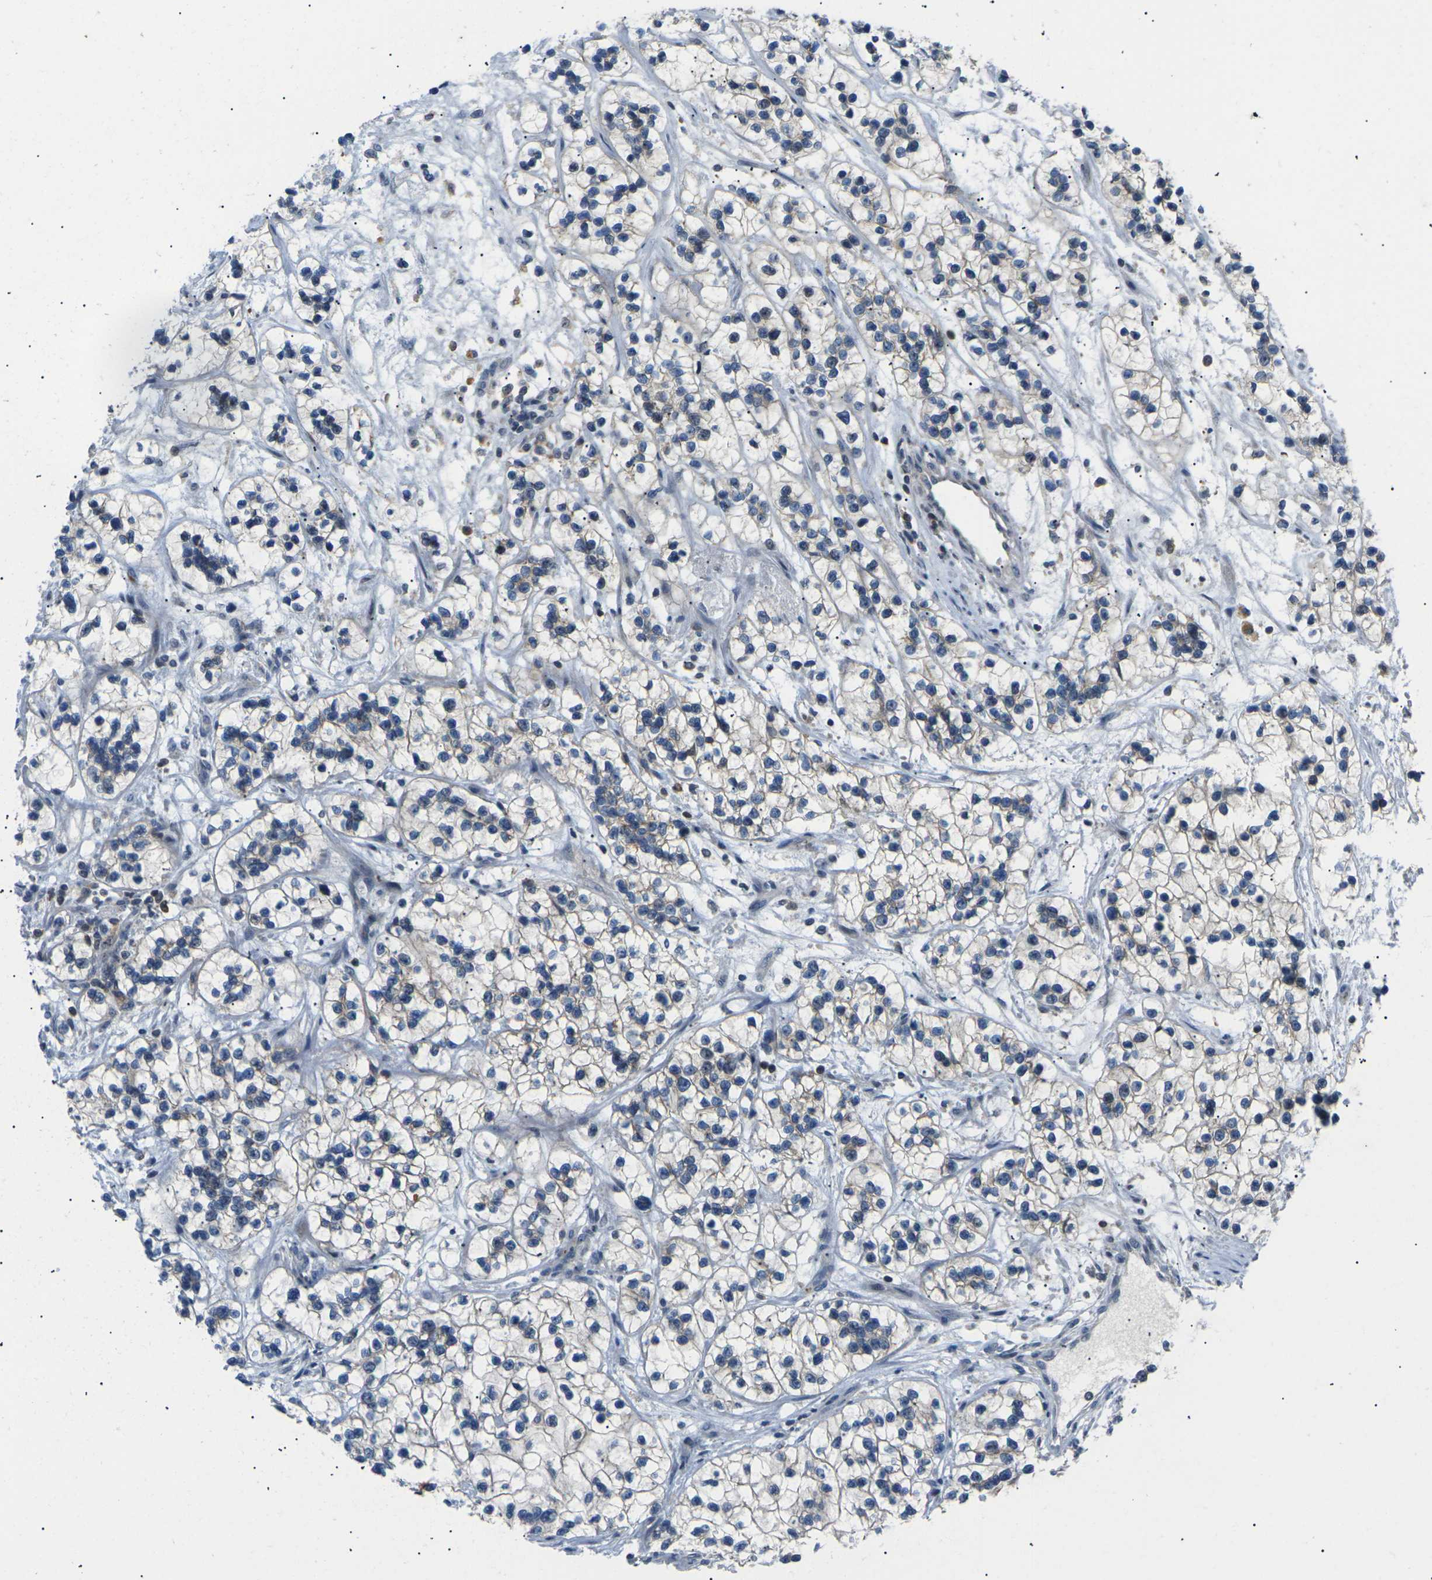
{"staining": {"intensity": "moderate", "quantity": "<25%", "location": "cytoplasmic/membranous"}, "tissue": "renal cancer", "cell_type": "Tumor cells", "image_type": "cancer", "snomed": [{"axis": "morphology", "description": "Adenocarcinoma, NOS"}, {"axis": "topography", "description": "Kidney"}], "caption": "Brown immunohistochemical staining in human renal cancer exhibits moderate cytoplasmic/membranous staining in about <25% of tumor cells. Using DAB (brown) and hematoxylin (blue) stains, captured at high magnification using brightfield microscopy.", "gene": "RPS6KA3", "patient": {"sex": "female", "age": 57}}